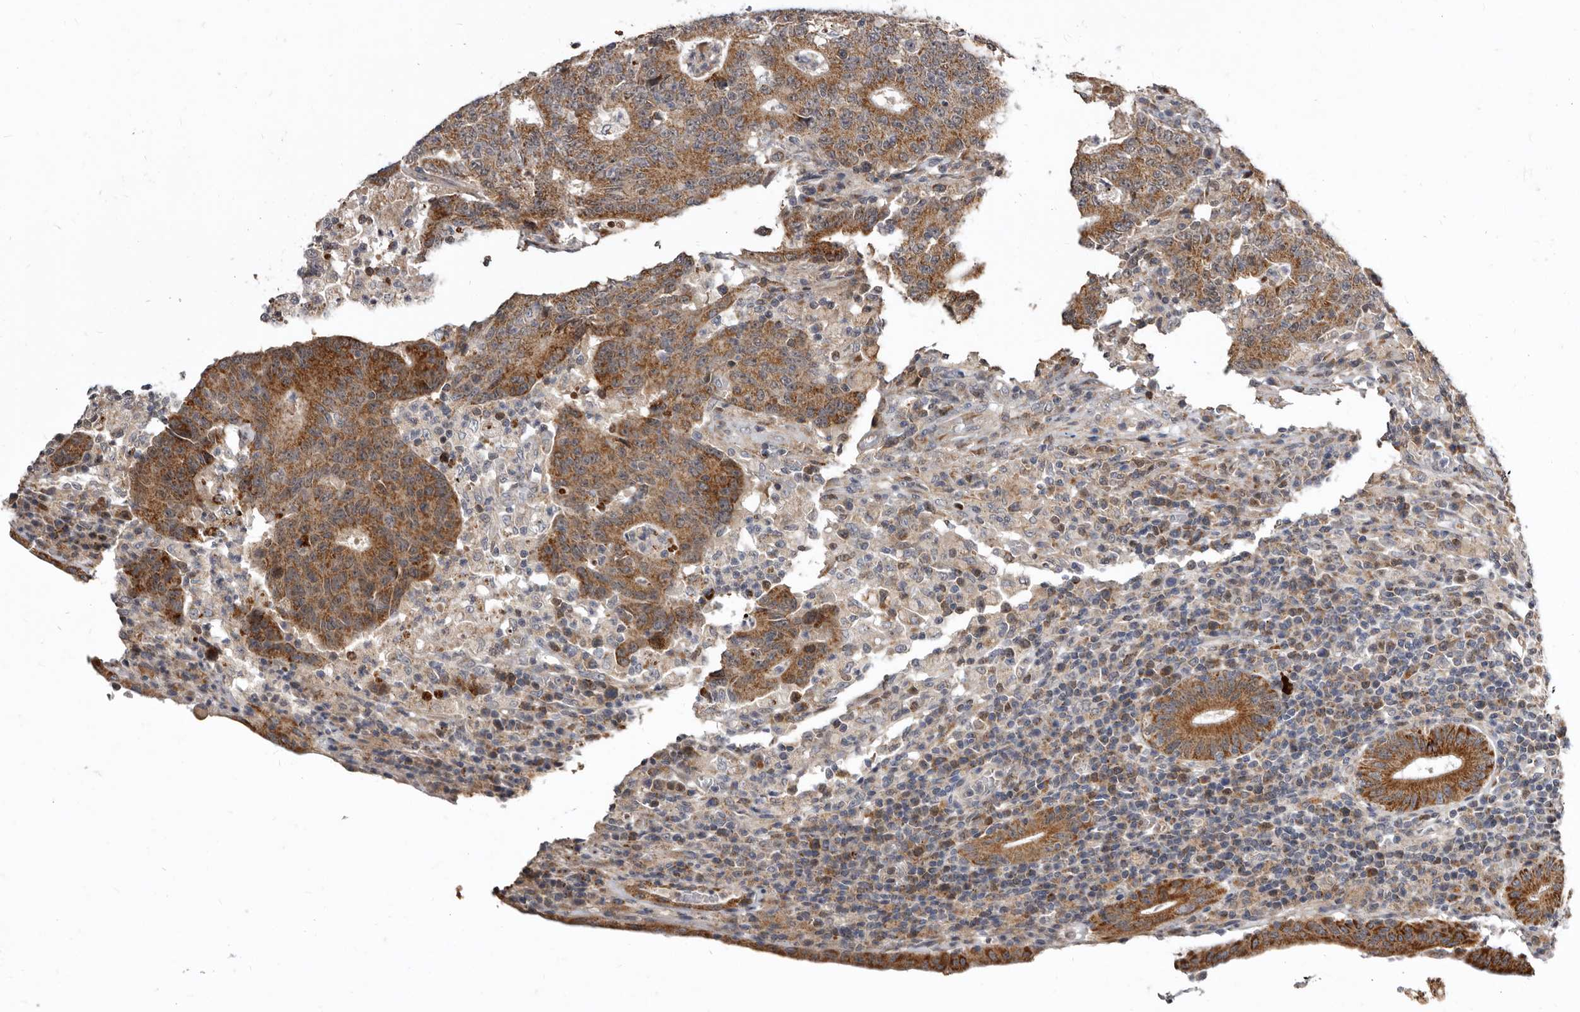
{"staining": {"intensity": "moderate", "quantity": ">75%", "location": "cytoplasmic/membranous"}, "tissue": "colorectal cancer", "cell_type": "Tumor cells", "image_type": "cancer", "snomed": [{"axis": "morphology", "description": "Adenocarcinoma, NOS"}, {"axis": "topography", "description": "Colon"}], "caption": "This histopathology image shows immunohistochemistry staining of colorectal adenocarcinoma, with medium moderate cytoplasmic/membranous expression in approximately >75% of tumor cells.", "gene": "SMC4", "patient": {"sex": "female", "age": 75}}